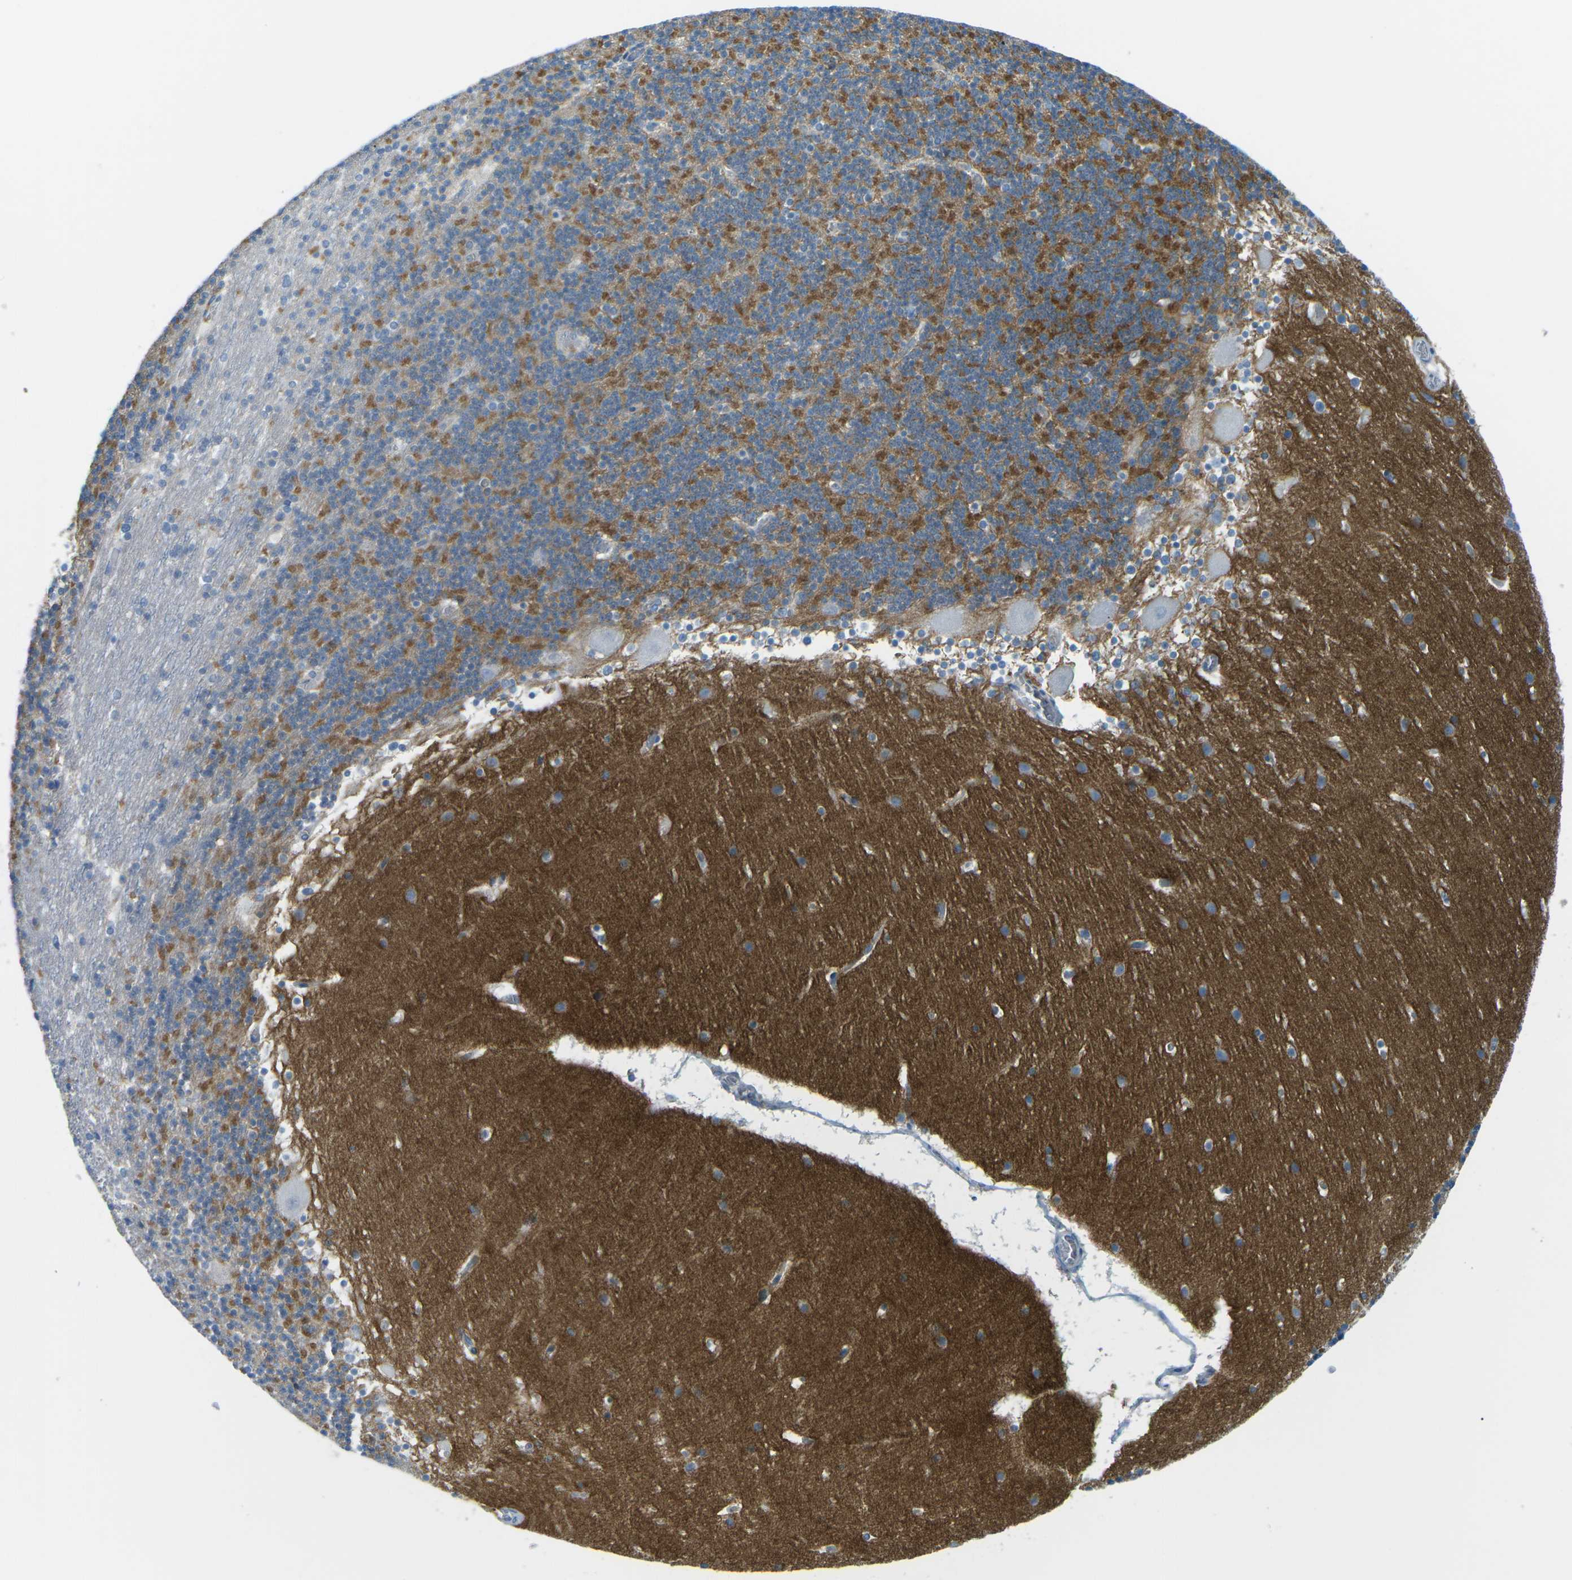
{"staining": {"intensity": "moderate", "quantity": "25%-75%", "location": "cytoplasmic/membranous"}, "tissue": "cerebellum", "cell_type": "Cells in granular layer", "image_type": "normal", "snomed": [{"axis": "morphology", "description": "Normal tissue, NOS"}, {"axis": "topography", "description": "Cerebellum"}], "caption": "Protein expression analysis of unremarkable human cerebellum reveals moderate cytoplasmic/membranous positivity in approximately 25%-75% of cells in granular layer.", "gene": "CD47", "patient": {"sex": "male", "age": 45}}